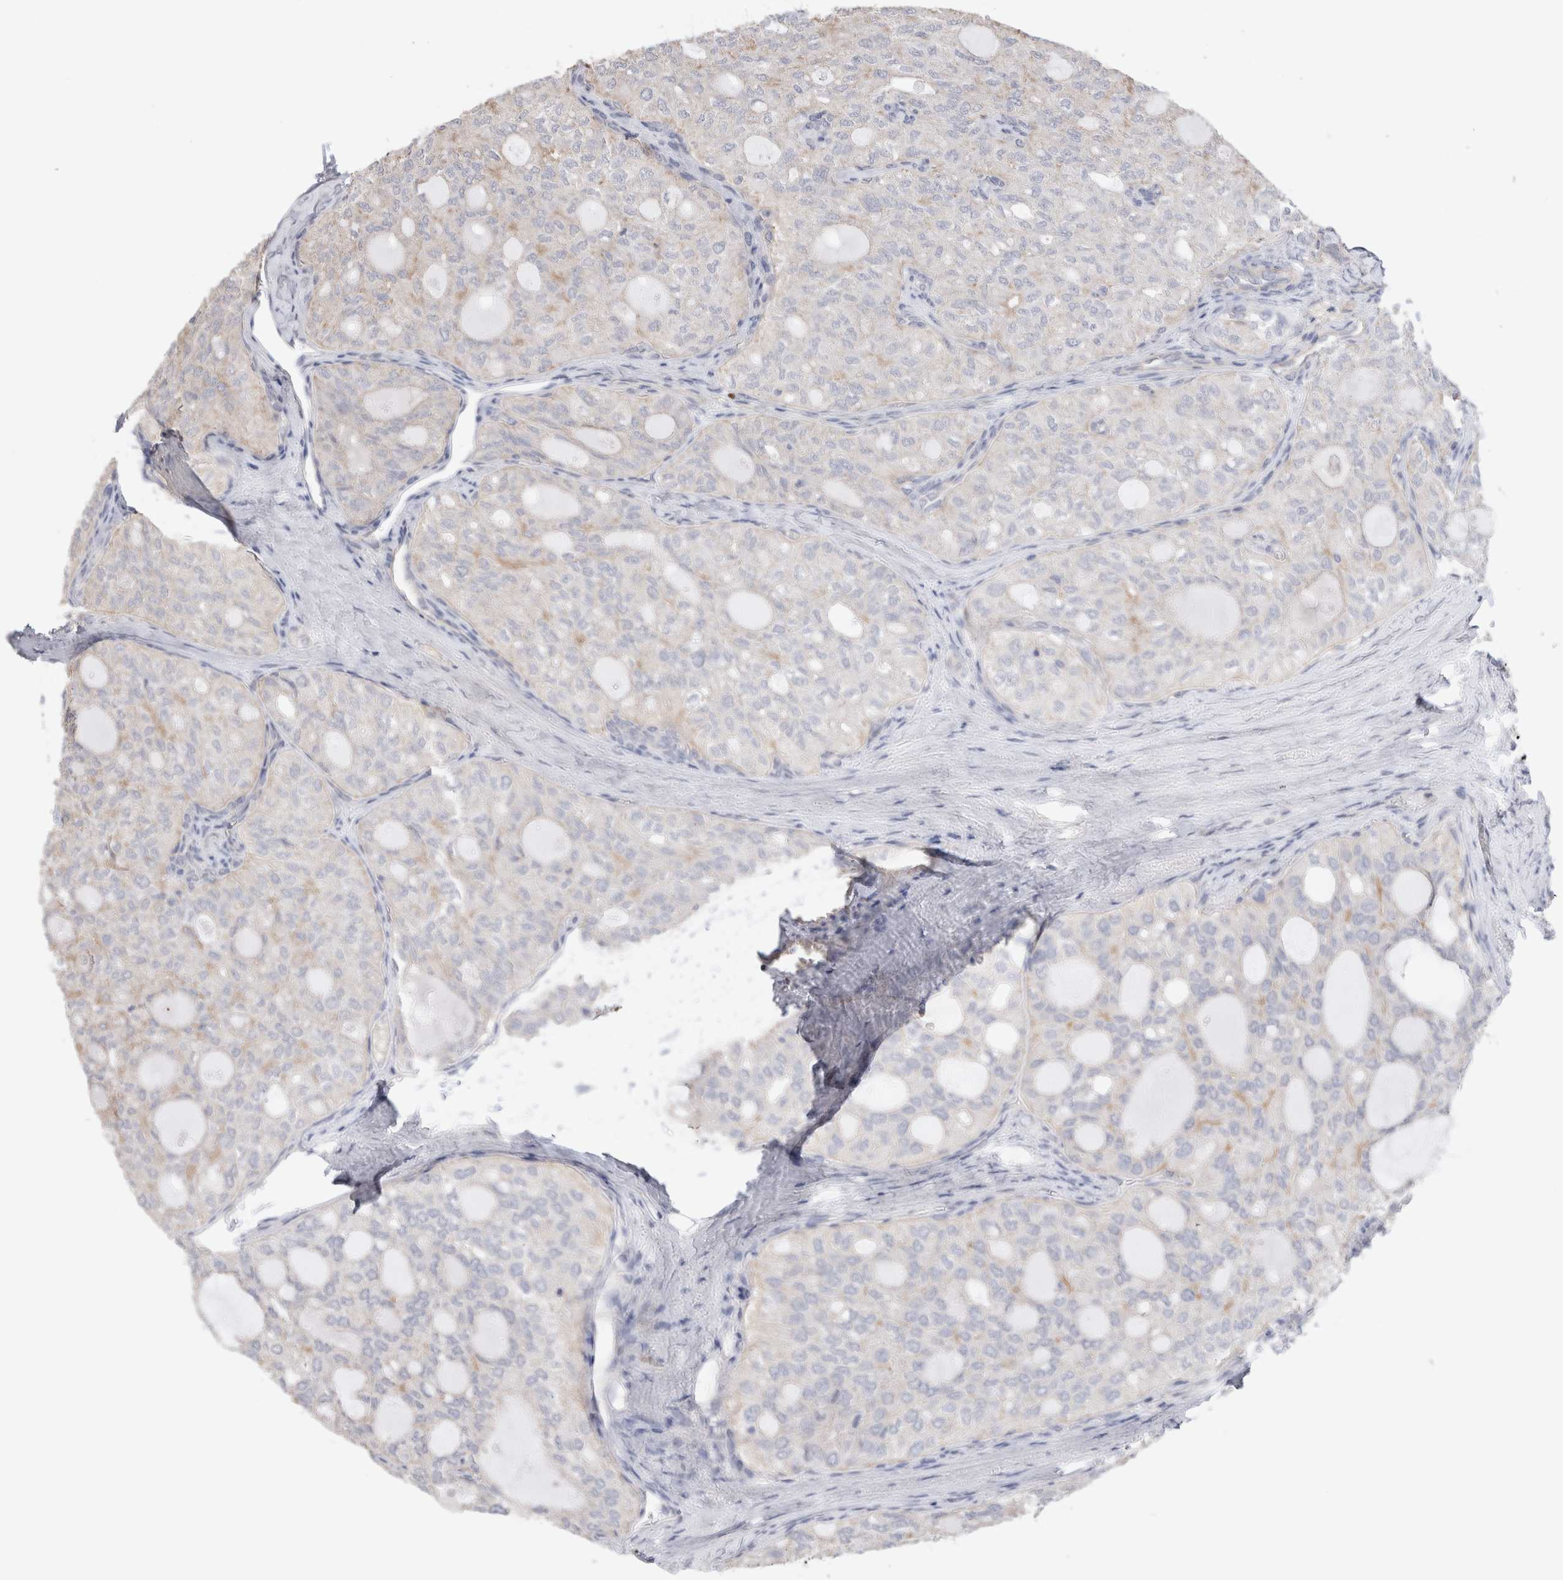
{"staining": {"intensity": "weak", "quantity": "<25%", "location": "cytoplasmic/membranous"}, "tissue": "thyroid cancer", "cell_type": "Tumor cells", "image_type": "cancer", "snomed": [{"axis": "morphology", "description": "Follicular adenoma carcinoma, NOS"}, {"axis": "topography", "description": "Thyroid gland"}], "caption": "This is a photomicrograph of immunohistochemistry (IHC) staining of thyroid follicular adenoma carcinoma, which shows no staining in tumor cells. (DAB immunohistochemistry, high magnification).", "gene": "DMD", "patient": {"sex": "male", "age": 75}}